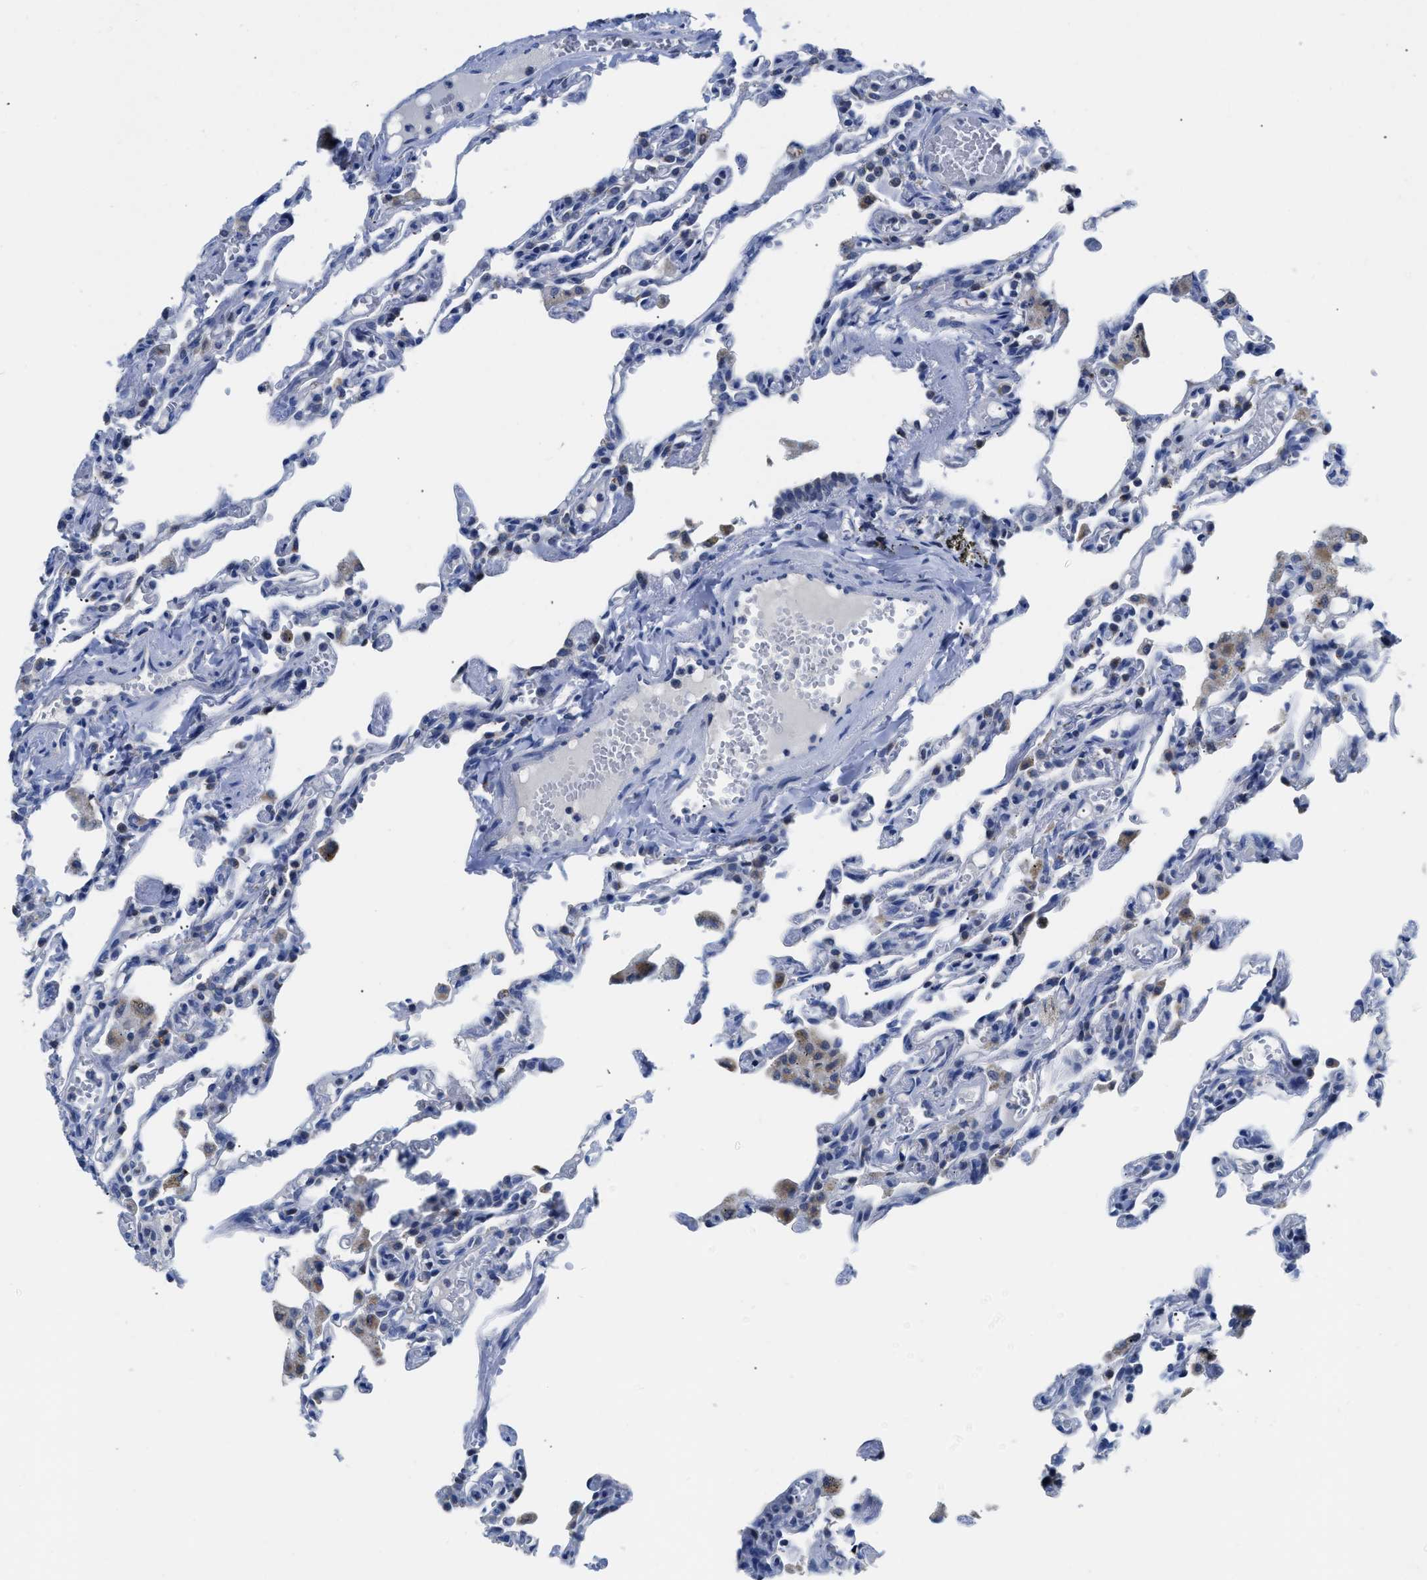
{"staining": {"intensity": "negative", "quantity": "none", "location": "none"}, "tissue": "lung", "cell_type": "Alveolar cells", "image_type": "normal", "snomed": [{"axis": "morphology", "description": "Normal tissue, NOS"}, {"axis": "topography", "description": "Lung"}], "caption": "DAB (3,3'-diaminobenzidine) immunohistochemical staining of unremarkable lung displays no significant staining in alveolar cells.", "gene": "ETFA", "patient": {"sex": "male", "age": 21}}